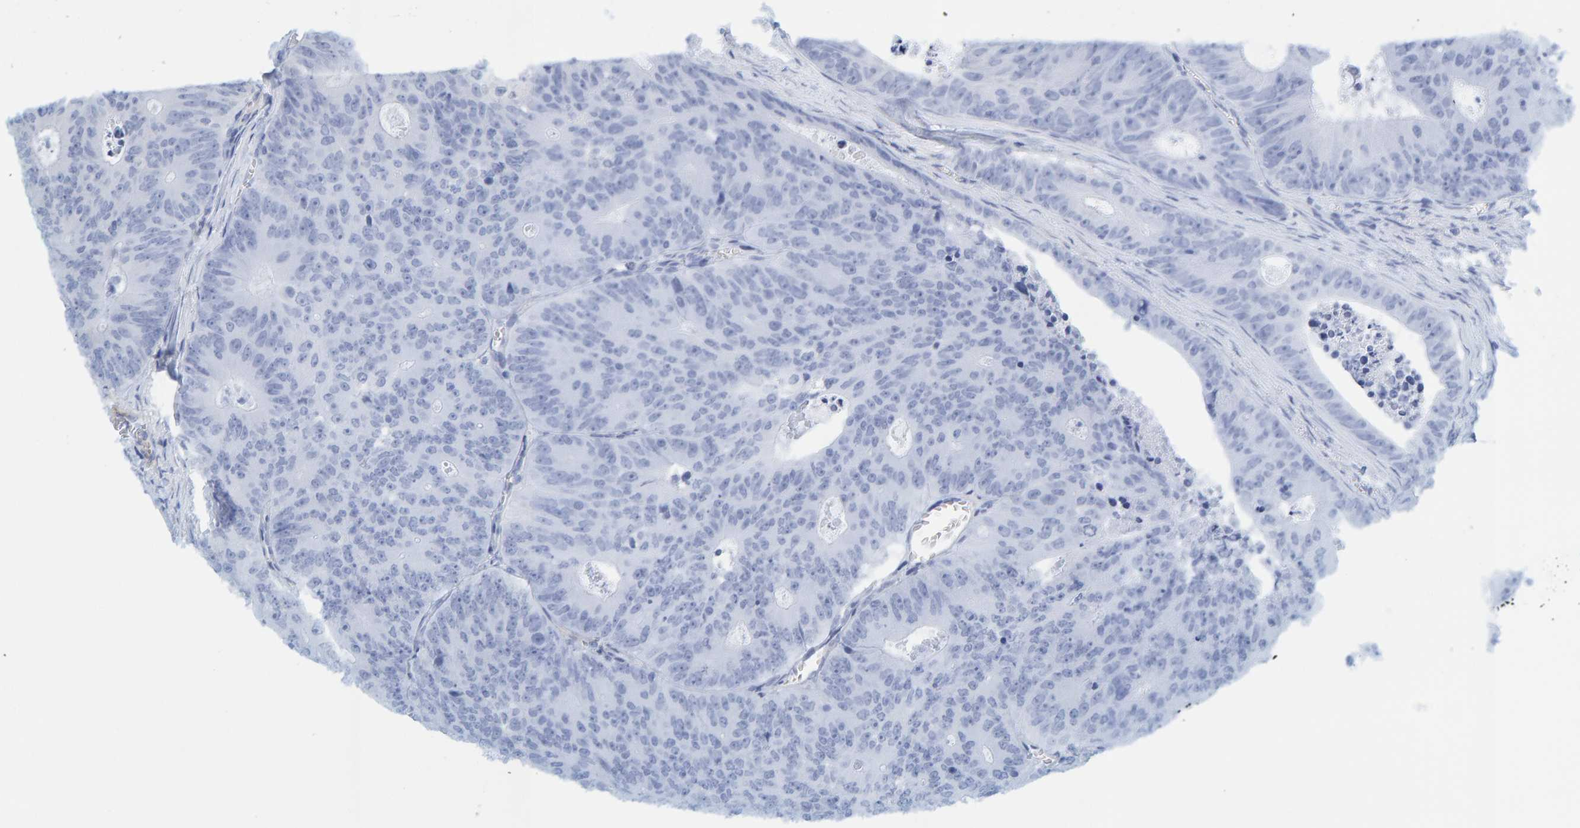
{"staining": {"intensity": "negative", "quantity": "none", "location": "none"}, "tissue": "colorectal cancer", "cell_type": "Tumor cells", "image_type": "cancer", "snomed": [{"axis": "morphology", "description": "Adenocarcinoma, NOS"}, {"axis": "topography", "description": "Colon"}], "caption": "An image of human colorectal adenocarcinoma is negative for staining in tumor cells. (DAB IHC, high magnification).", "gene": "MAP1B", "patient": {"sex": "male", "age": 87}}